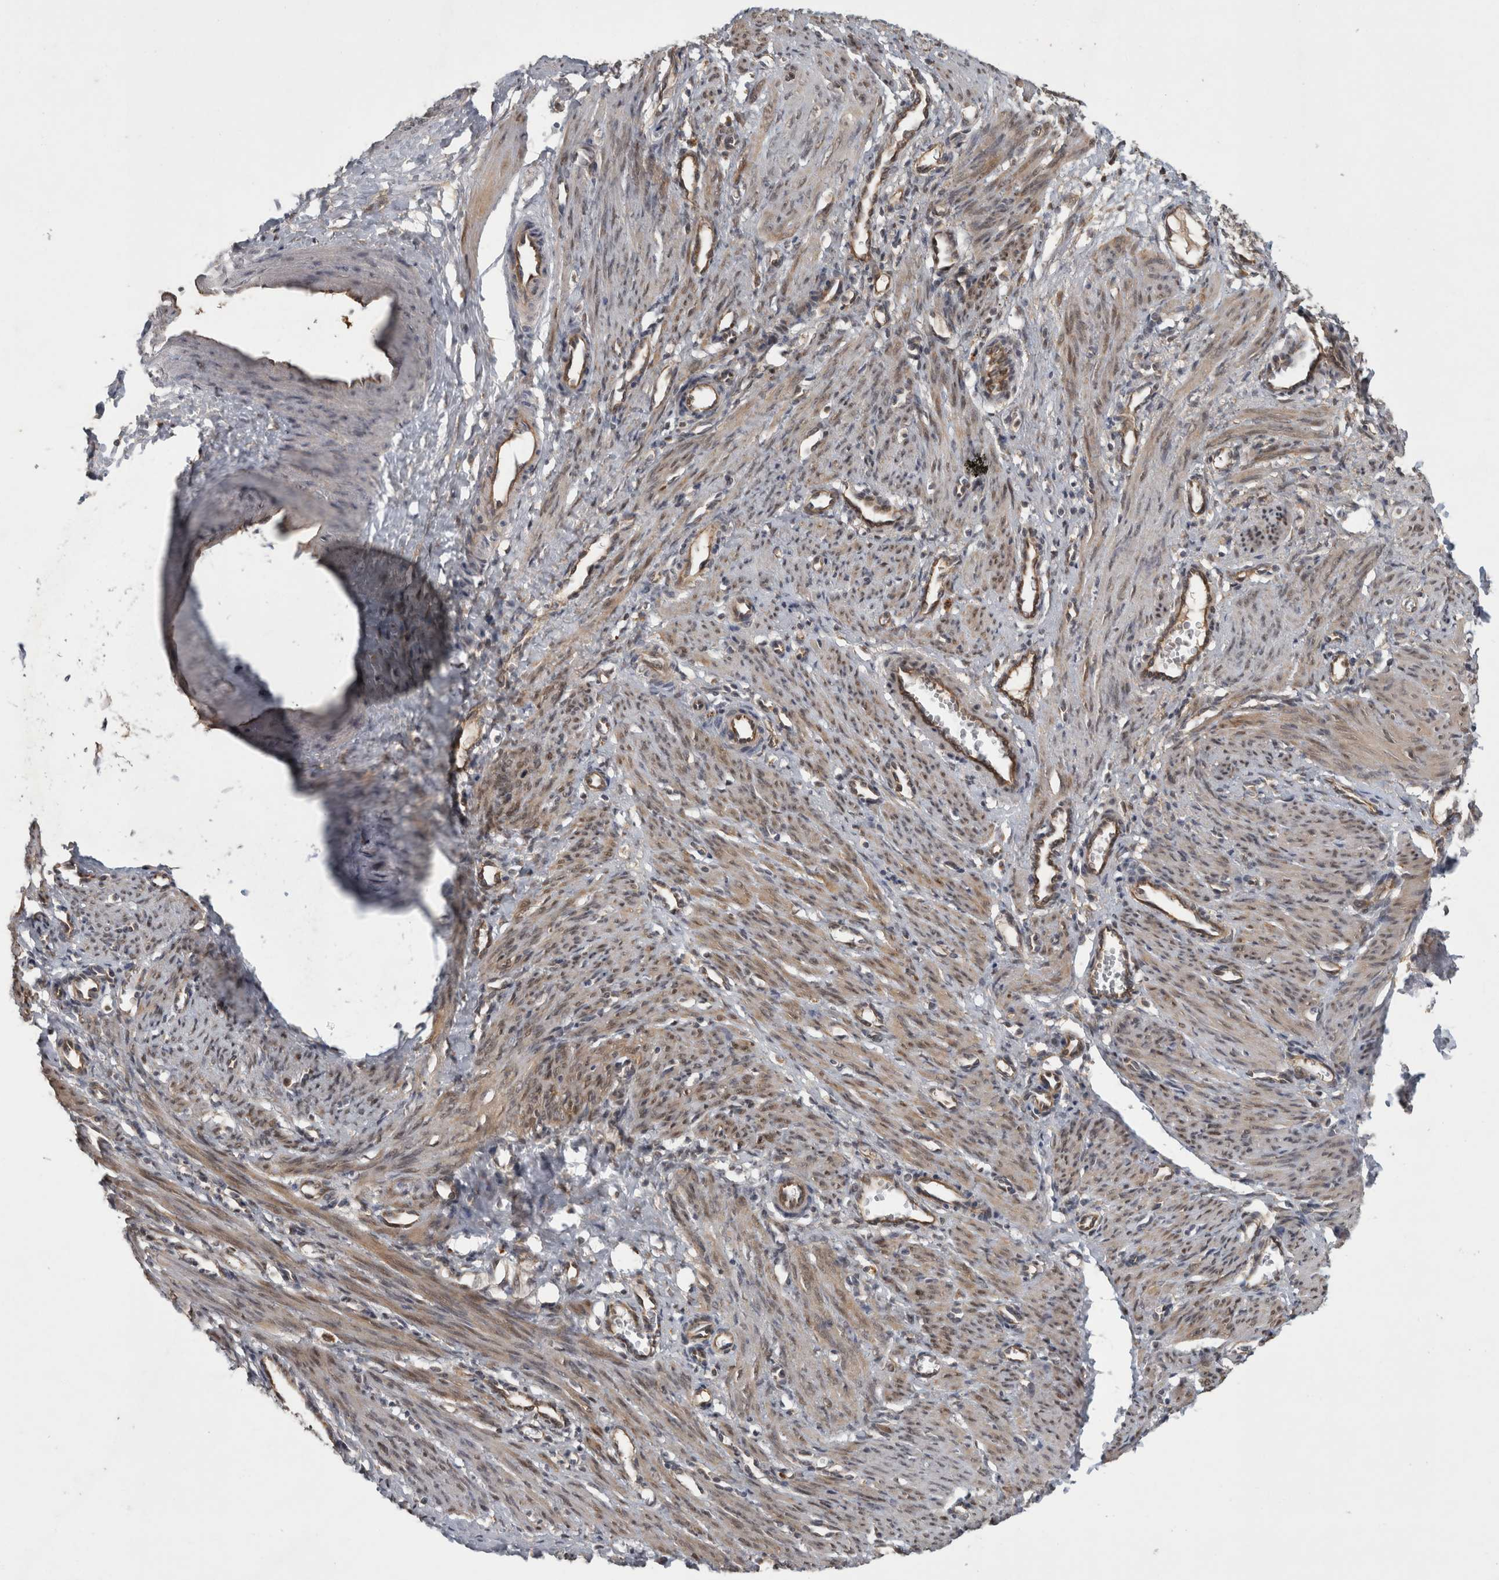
{"staining": {"intensity": "weak", "quantity": "25%-75%", "location": "cytoplasmic/membranous,nuclear"}, "tissue": "smooth muscle", "cell_type": "Smooth muscle cells", "image_type": "normal", "snomed": [{"axis": "morphology", "description": "Normal tissue, NOS"}, {"axis": "topography", "description": "Endometrium"}], "caption": "This photomicrograph reveals unremarkable smooth muscle stained with immunohistochemistry (IHC) to label a protein in brown. The cytoplasmic/membranous,nuclear of smooth muscle cells show weak positivity for the protein. Nuclei are counter-stained blue.", "gene": "TRMT61B", "patient": {"sex": "female", "age": 33}}